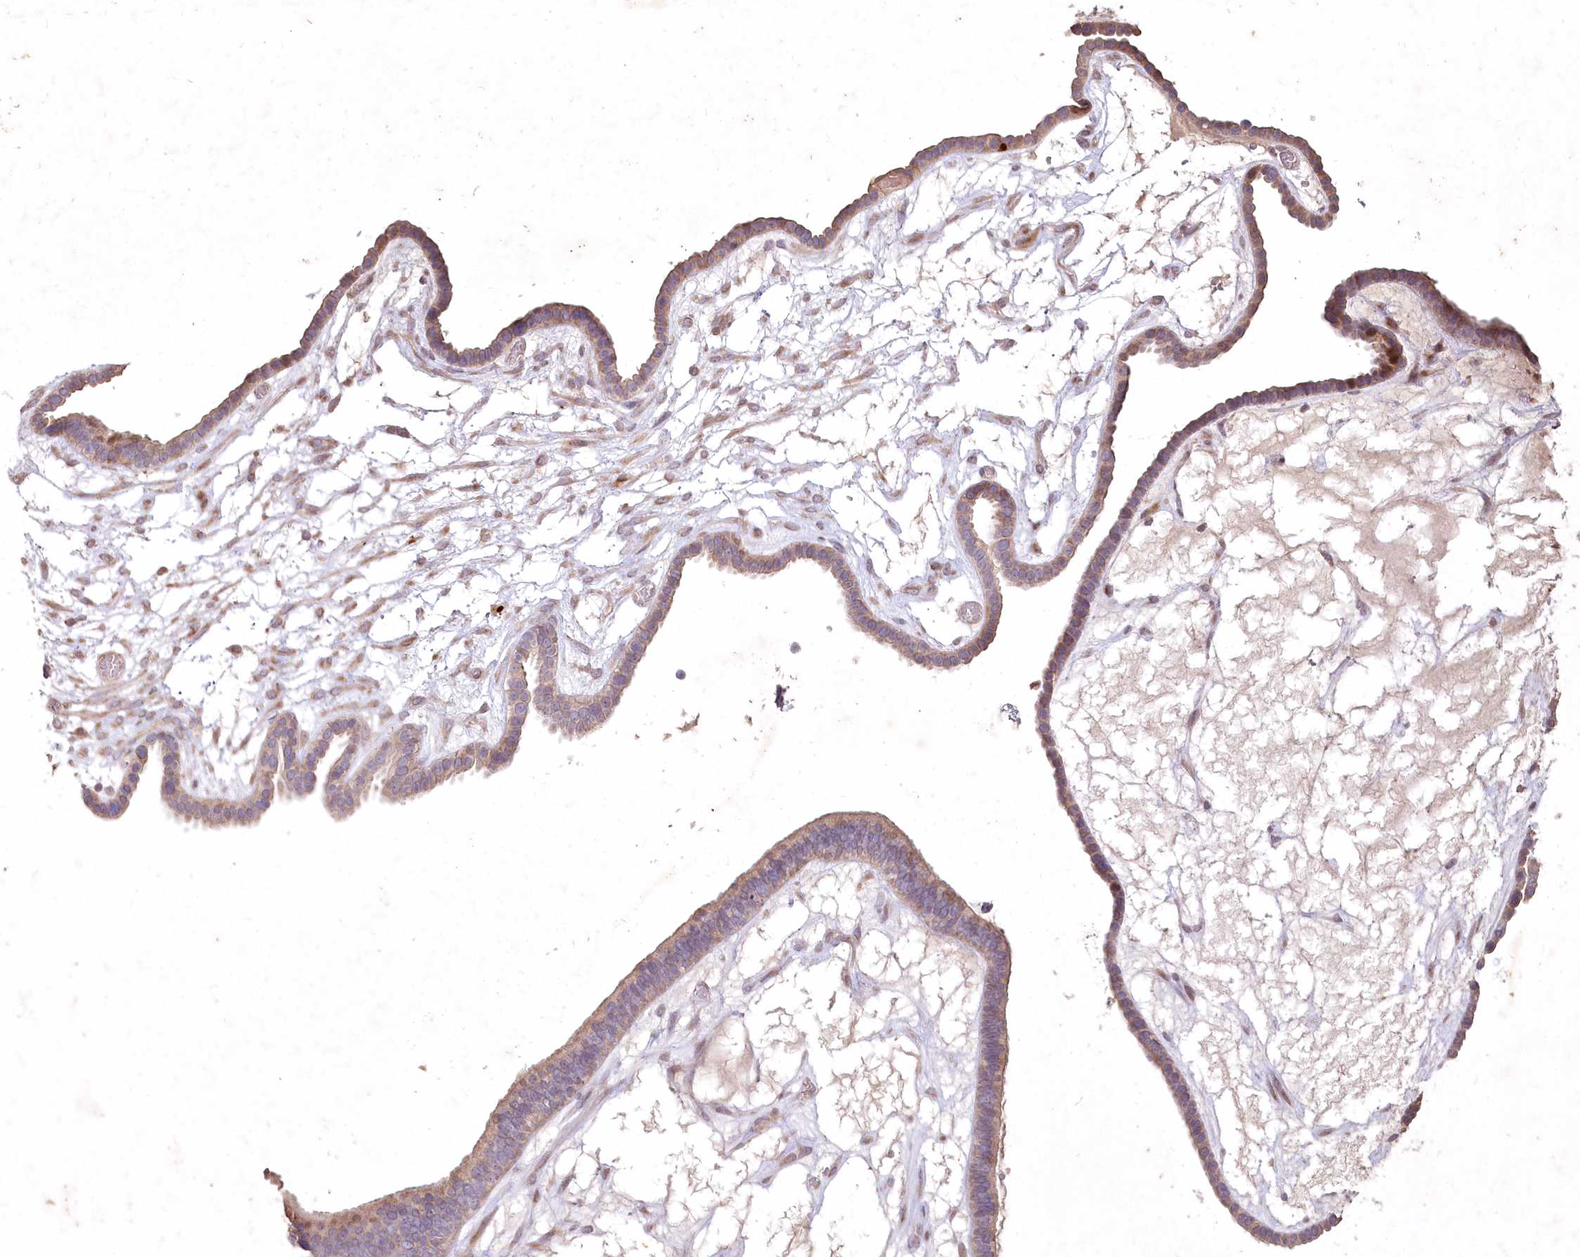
{"staining": {"intensity": "moderate", "quantity": ">75%", "location": "cytoplasmic/membranous"}, "tissue": "ovarian cancer", "cell_type": "Tumor cells", "image_type": "cancer", "snomed": [{"axis": "morphology", "description": "Cystadenocarcinoma, serous, NOS"}, {"axis": "topography", "description": "Ovary"}], "caption": "Ovarian serous cystadenocarcinoma stained with a brown dye demonstrates moderate cytoplasmic/membranous positive staining in approximately >75% of tumor cells.", "gene": "IRAK1BP1", "patient": {"sex": "female", "age": 56}}